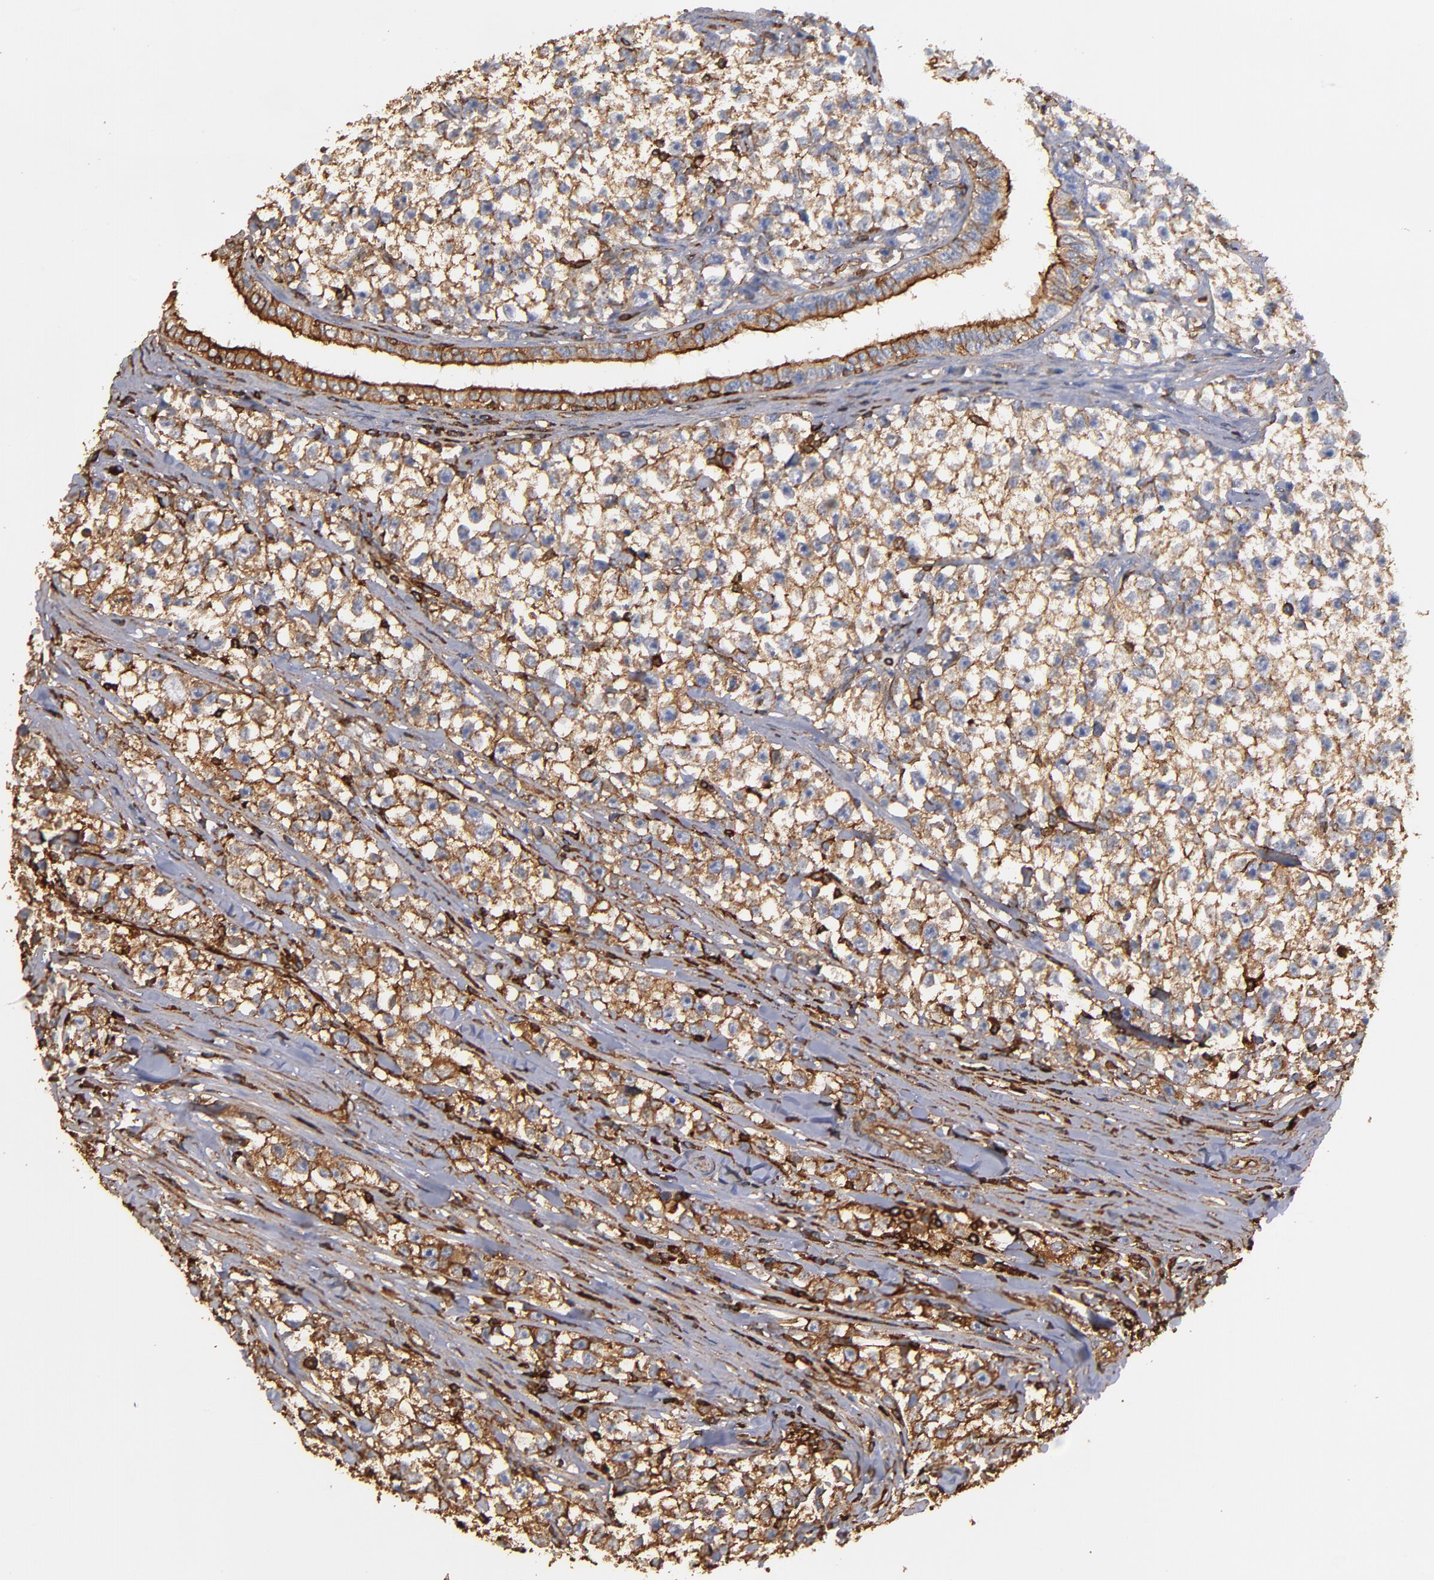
{"staining": {"intensity": "weak", "quantity": ">75%", "location": "cytoplasmic/membranous"}, "tissue": "testis cancer", "cell_type": "Tumor cells", "image_type": "cancer", "snomed": [{"axis": "morphology", "description": "Seminoma, NOS"}, {"axis": "morphology", "description": "Carcinoma, Embryonal, NOS"}, {"axis": "topography", "description": "Testis"}], "caption": "Tumor cells display weak cytoplasmic/membranous expression in approximately >75% of cells in testis embryonal carcinoma.", "gene": "ACTN4", "patient": {"sex": "male", "age": 30}}